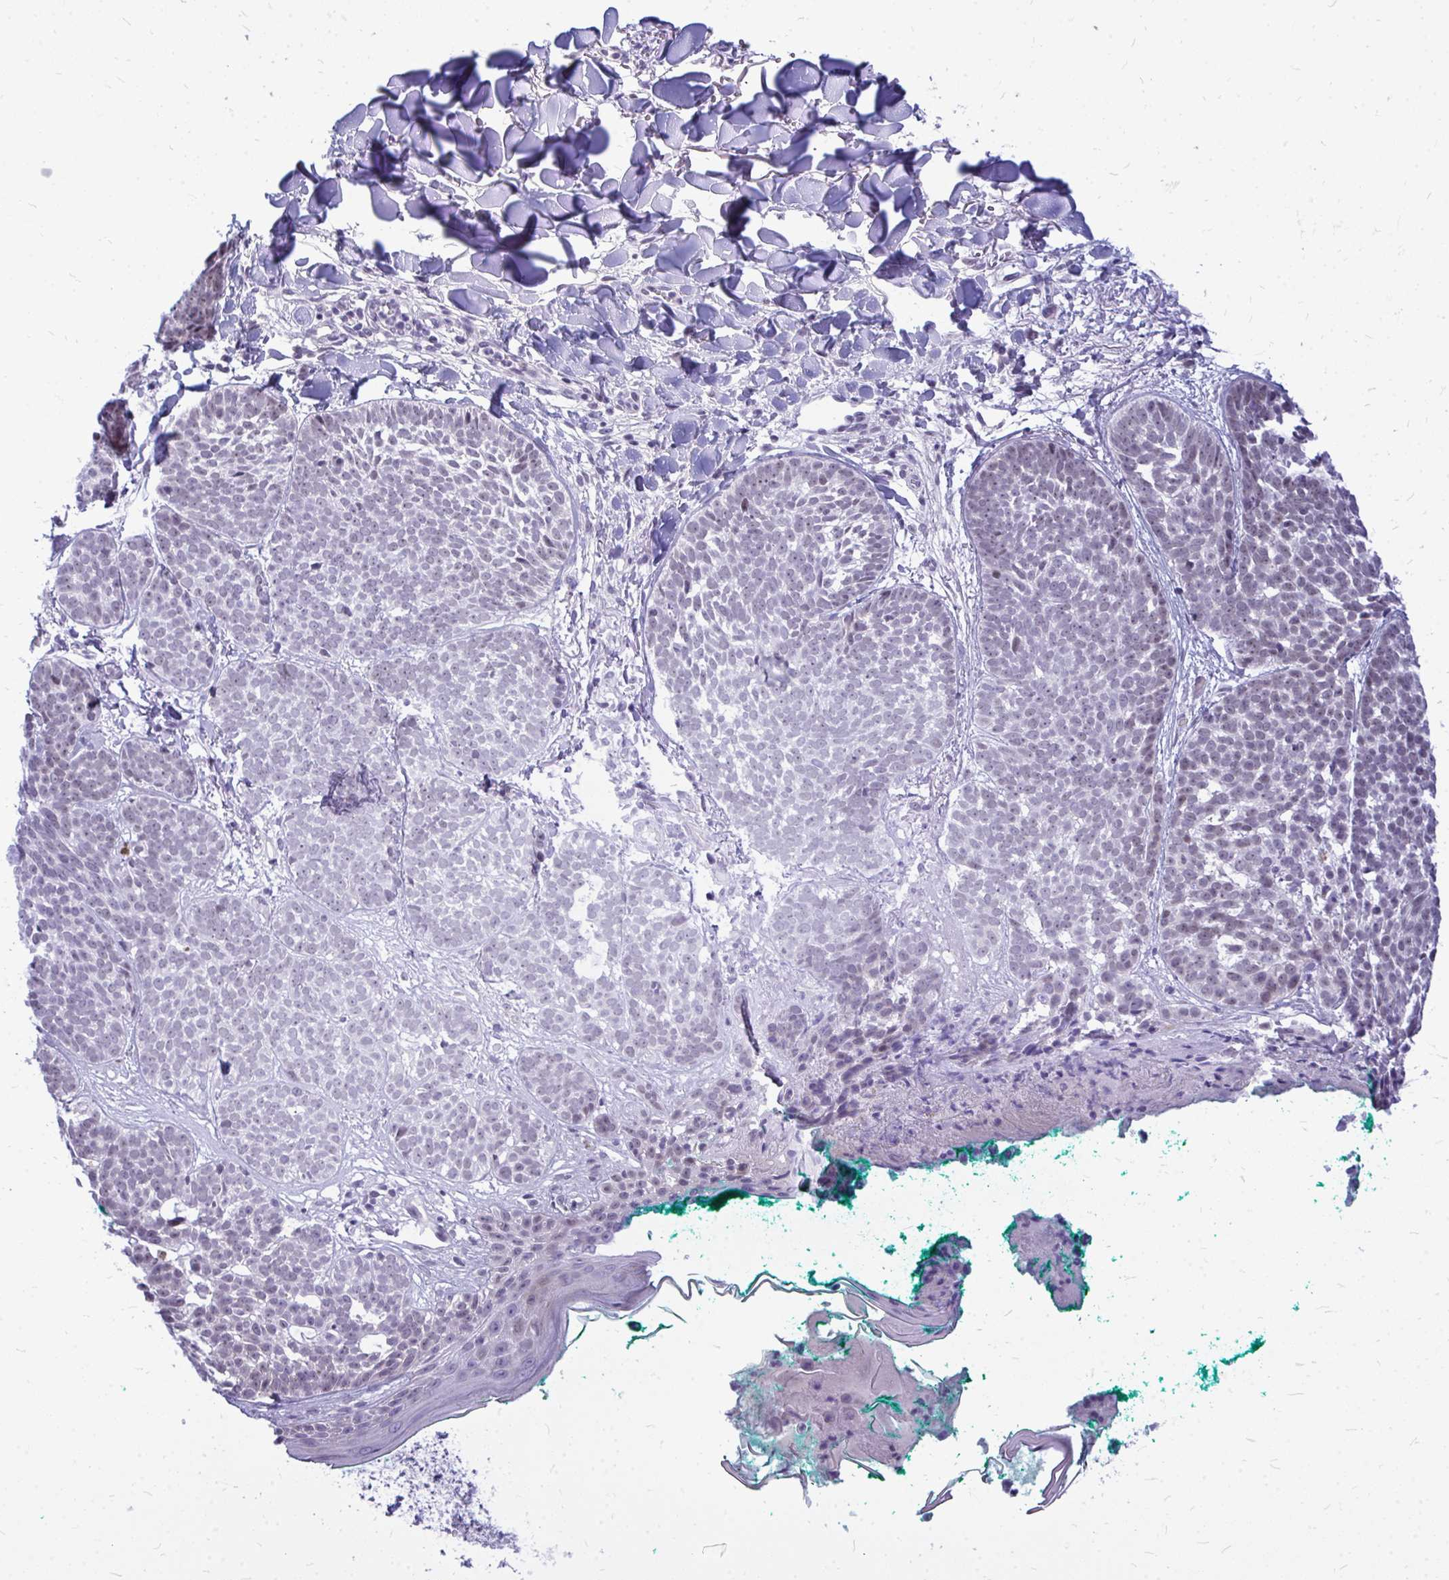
{"staining": {"intensity": "moderate", "quantity": "25%-75%", "location": "nuclear"}, "tissue": "skin cancer", "cell_type": "Tumor cells", "image_type": "cancer", "snomed": [{"axis": "morphology", "description": "Basal cell carcinoma"}, {"axis": "topography", "description": "Skin"}, {"axis": "topography", "description": "Skin of neck"}, {"axis": "topography", "description": "Skin of shoulder"}, {"axis": "topography", "description": "Skin of back"}], "caption": "A brown stain labels moderate nuclear expression of a protein in human skin cancer (basal cell carcinoma) tumor cells.", "gene": "ZSCAN25", "patient": {"sex": "male", "age": 80}}